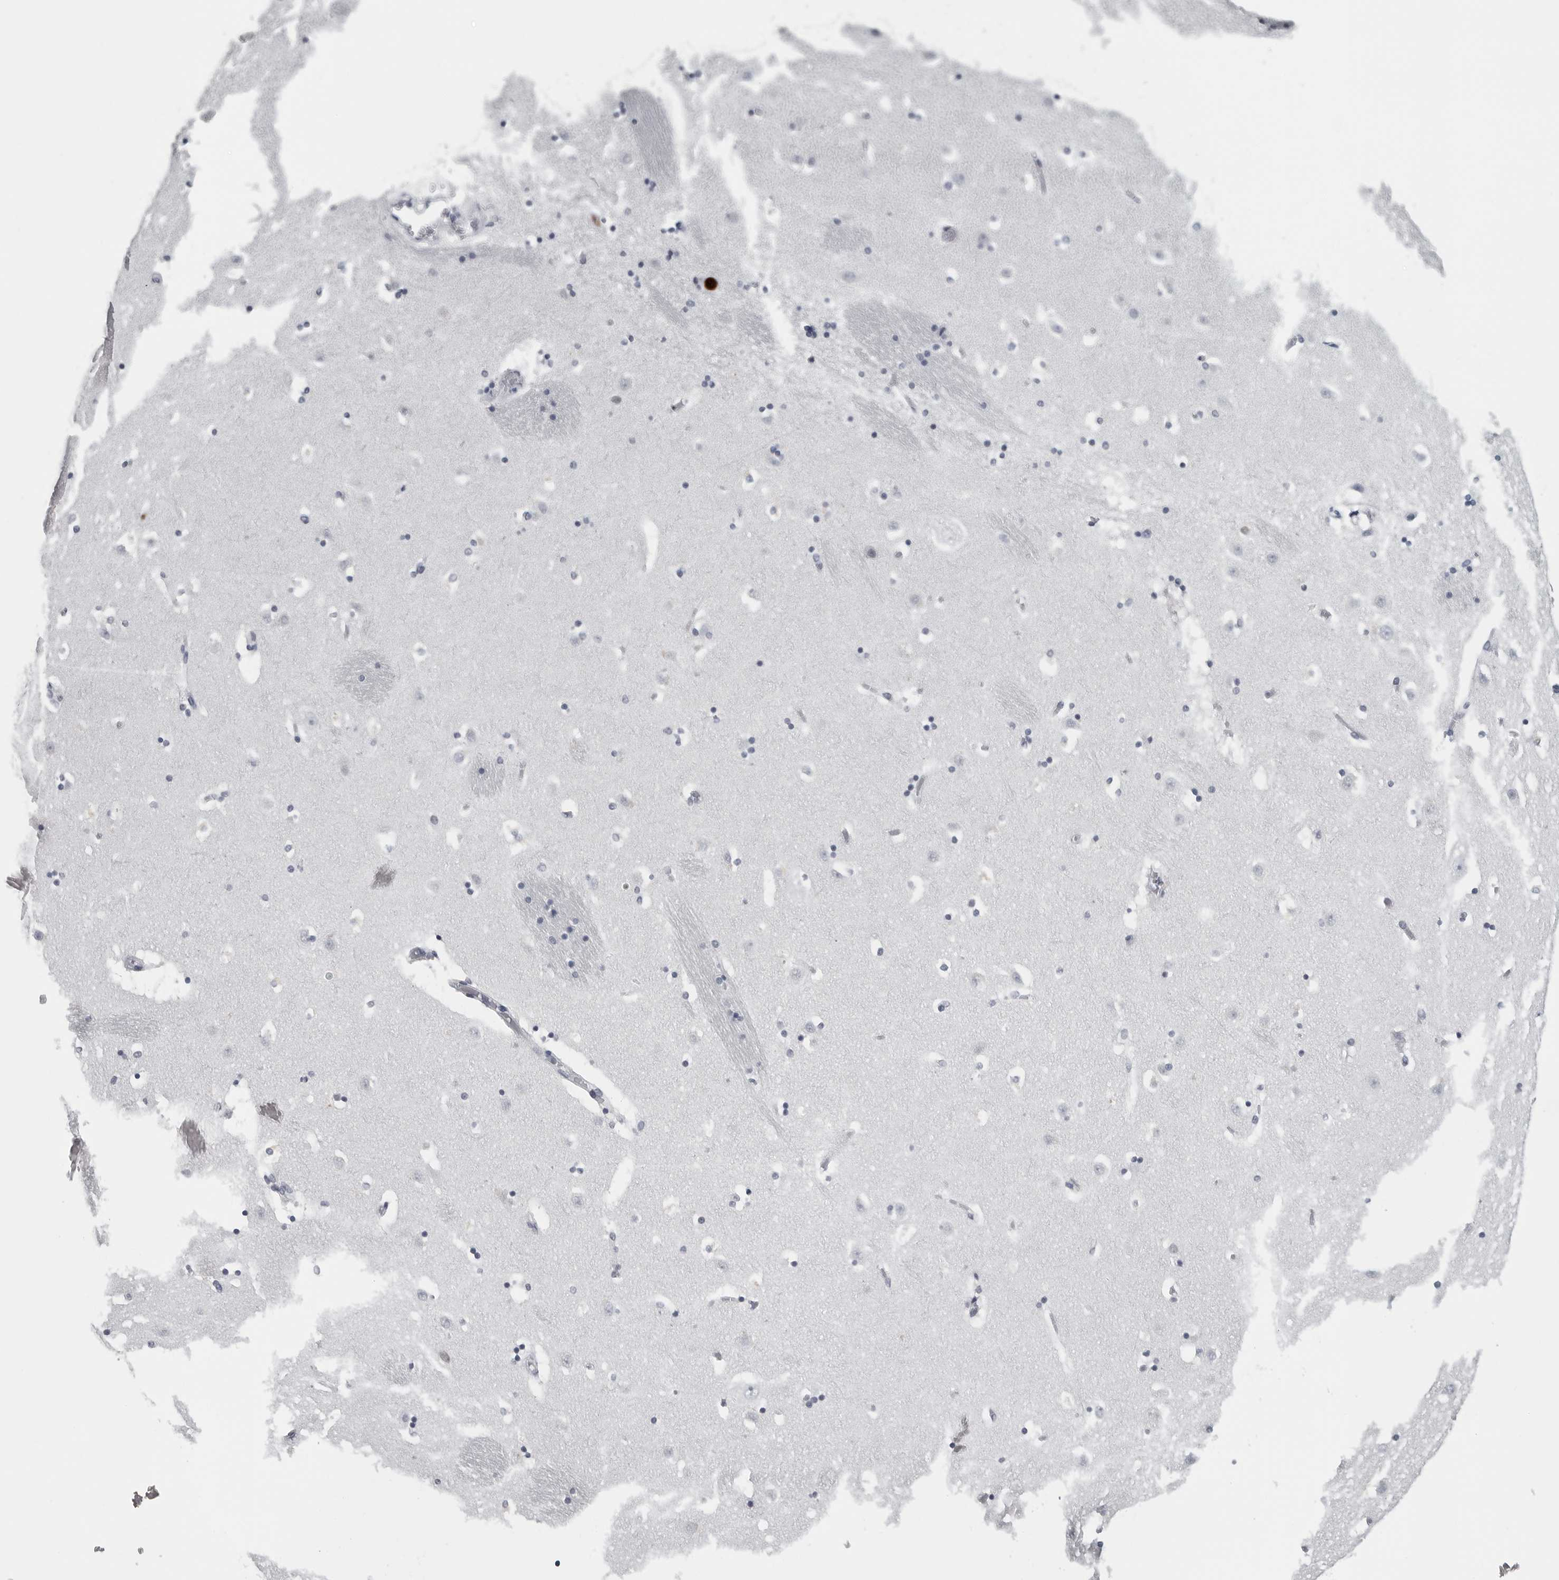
{"staining": {"intensity": "weak", "quantity": "<25%", "location": "cytoplasmic/membranous"}, "tissue": "caudate", "cell_type": "Glial cells", "image_type": "normal", "snomed": [{"axis": "morphology", "description": "Normal tissue, NOS"}, {"axis": "topography", "description": "Lateral ventricle wall"}], "caption": "Immunohistochemistry (IHC) of benign caudate shows no expression in glial cells.", "gene": "SATB2", "patient": {"sex": "male", "age": 45}}